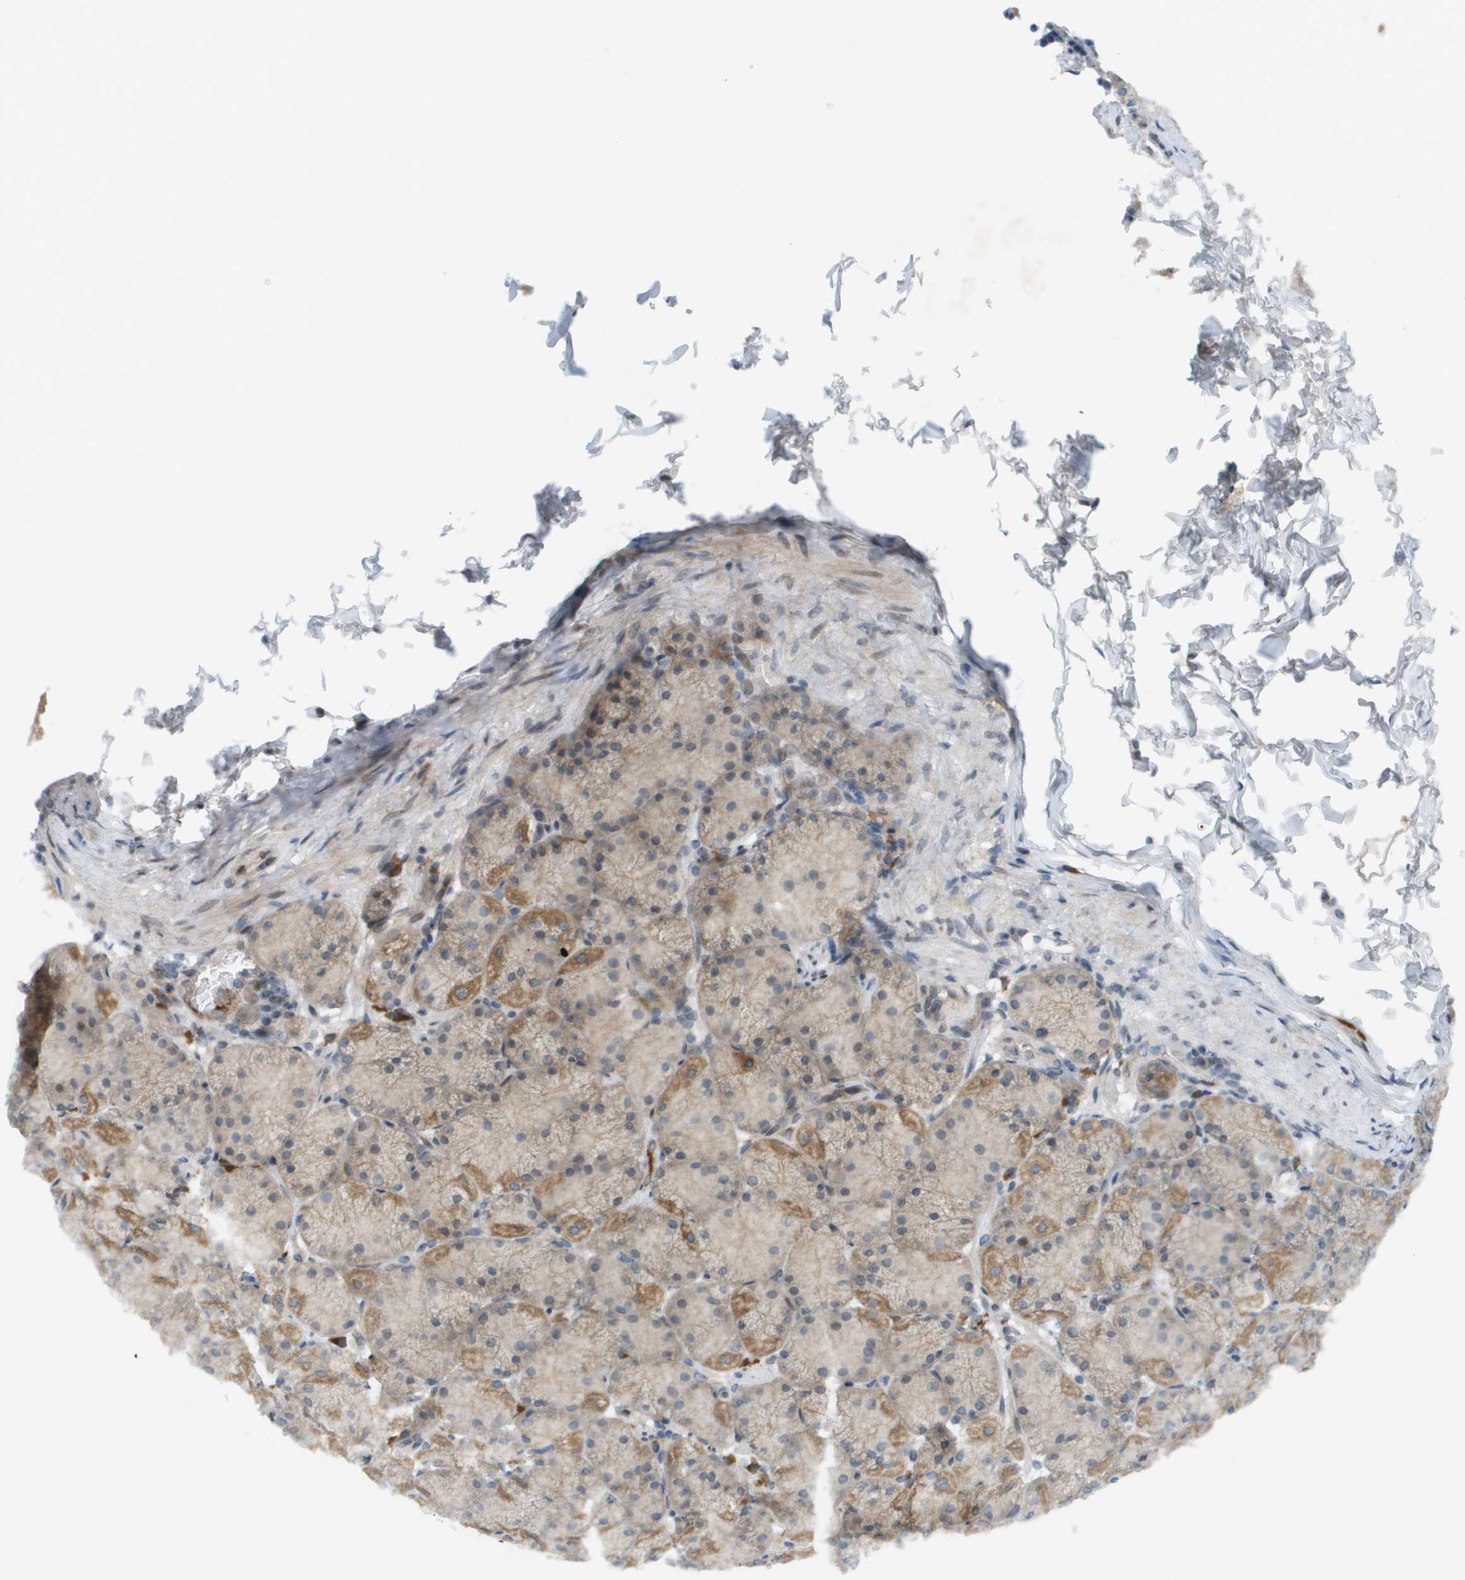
{"staining": {"intensity": "moderate", "quantity": "25%-75%", "location": "cytoplasmic/membranous,nuclear"}, "tissue": "stomach", "cell_type": "Glandular cells", "image_type": "normal", "snomed": [{"axis": "morphology", "description": "Normal tissue, NOS"}, {"axis": "topography", "description": "Stomach, upper"}], "caption": "A brown stain highlights moderate cytoplasmic/membranous,nuclear expression of a protein in glandular cells of unremarkable stomach. The staining was performed using DAB (3,3'-diaminobenzidine), with brown indicating positive protein expression. Nuclei are stained blue with hematoxylin.", "gene": "CACNB4", "patient": {"sex": "female", "age": 56}}